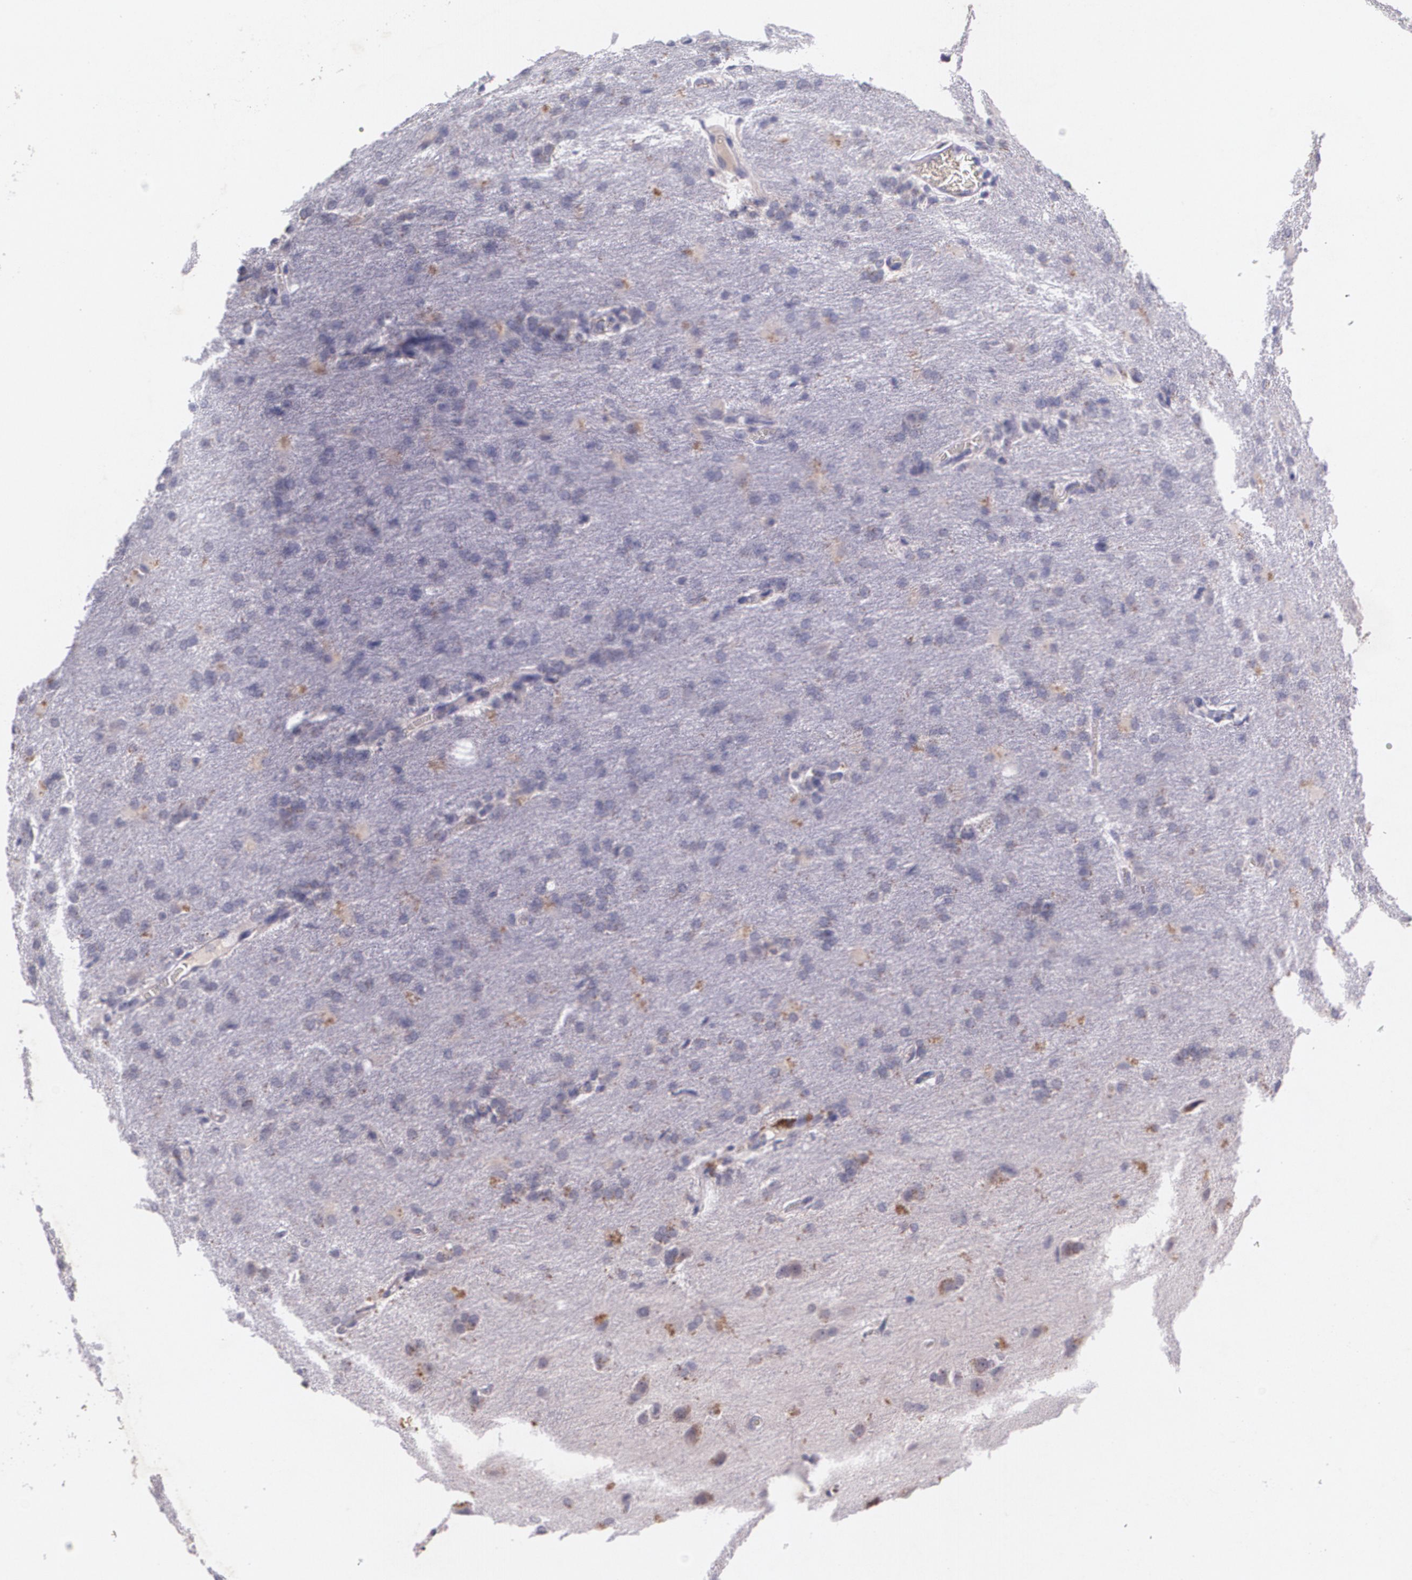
{"staining": {"intensity": "weak", "quantity": "25%-75%", "location": "cytoplasmic/membranous"}, "tissue": "glioma", "cell_type": "Tumor cells", "image_type": "cancer", "snomed": [{"axis": "morphology", "description": "Glioma, malignant, High grade"}, {"axis": "topography", "description": "Brain"}], "caption": "This is a photomicrograph of immunohistochemistry (IHC) staining of high-grade glioma (malignant), which shows weak positivity in the cytoplasmic/membranous of tumor cells.", "gene": "TM4SF1", "patient": {"sex": "male", "age": 68}}